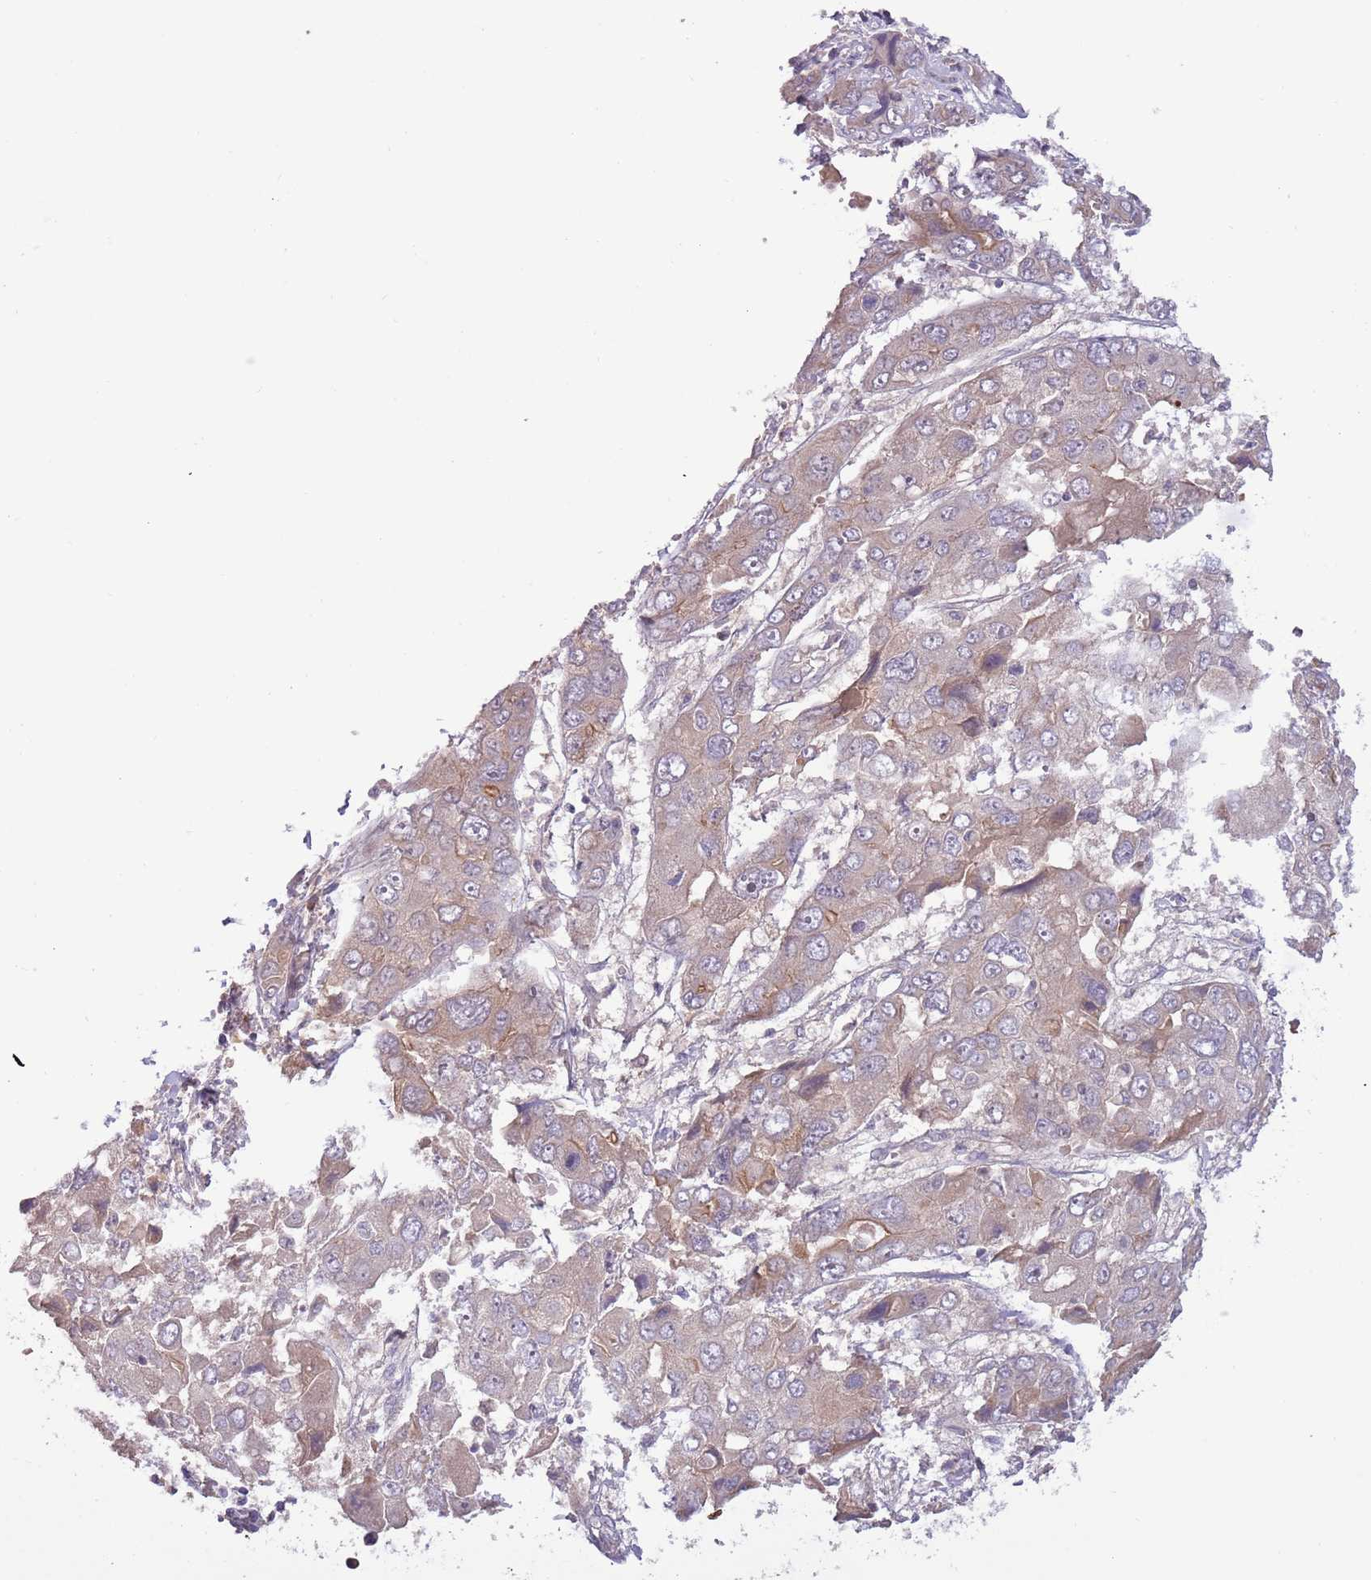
{"staining": {"intensity": "moderate", "quantity": "<25%", "location": "cytoplasmic/membranous"}, "tissue": "liver cancer", "cell_type": "Tumor cells", "image_type": "cancer", "snomed": [{"axis": "morphology", "description": "Cholangiocarcinoma"}, {"axis": "topography", "description": "Liver"}], "caption": "Brown immunohistochemical staining in human liver cholangiocarcinoma demonstrates moderate cytoplasmic/membranous staining in about <25% of tumor cells.", "gene": "SHROOM3", "patient": {"sex": "male", "age": 67}}